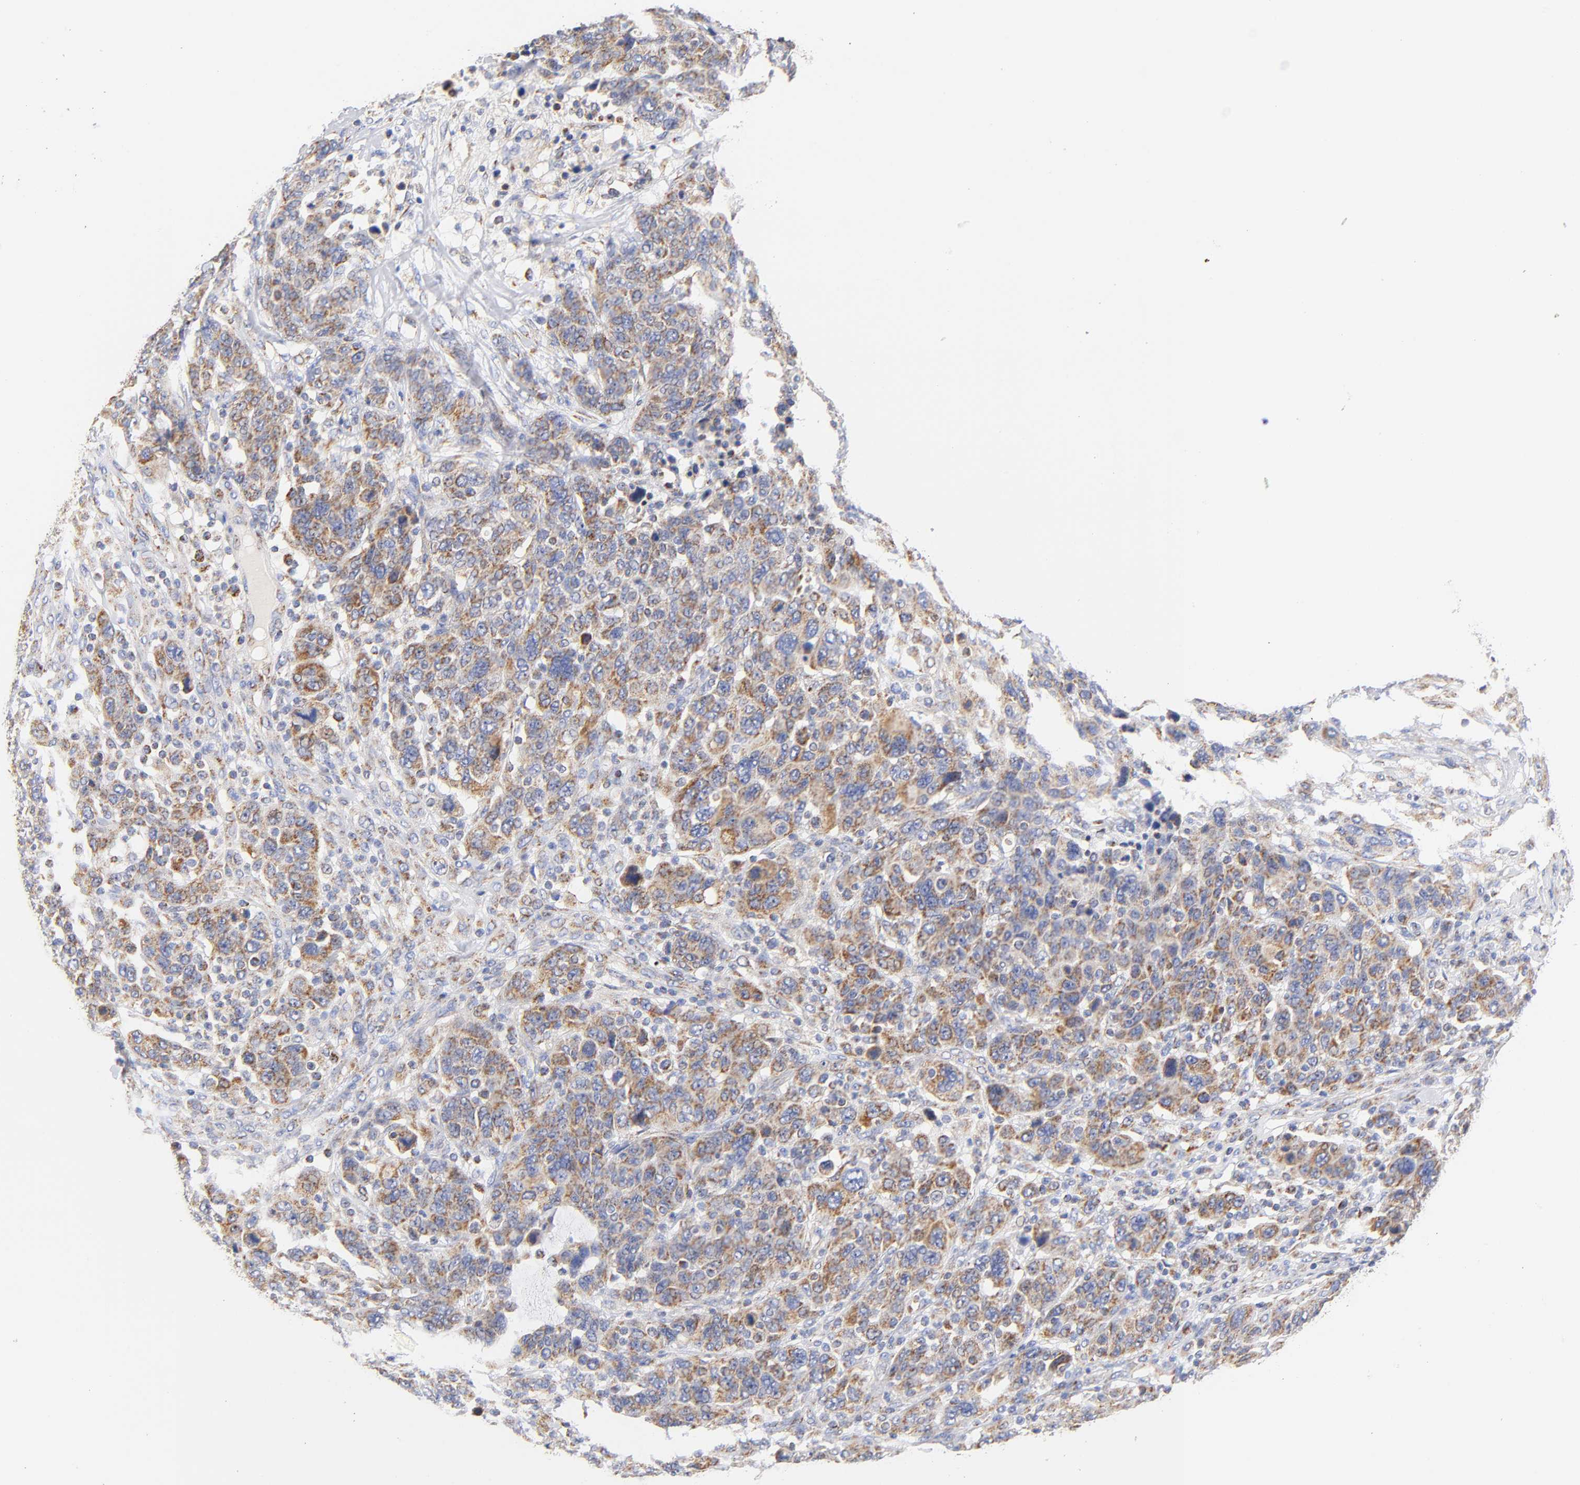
{"staining": {"intensity": "moderate", "quantity": "25%-75%", "location": "cytoplasmic/membranous"}, "tissue": "breast cancer", "cell_type": "Tumor cells", "image_type": "cancer", "snomed": [{"axis": "morphology", "description": "Duct carcinoma"}, {"axis": "topography", "description": "Breast"}], "caption": "Brown immunohistochemical staining in breast cancer reveals moderate cytoplasmic/membranous expression in approximately 25%-75% of tumor cells. Immunohistochemistry stains the protein of interest in brown and the nuclei are stained blue.", "gene": "ATP5F1D", "patient": {"sex": "female", "age": 37}}